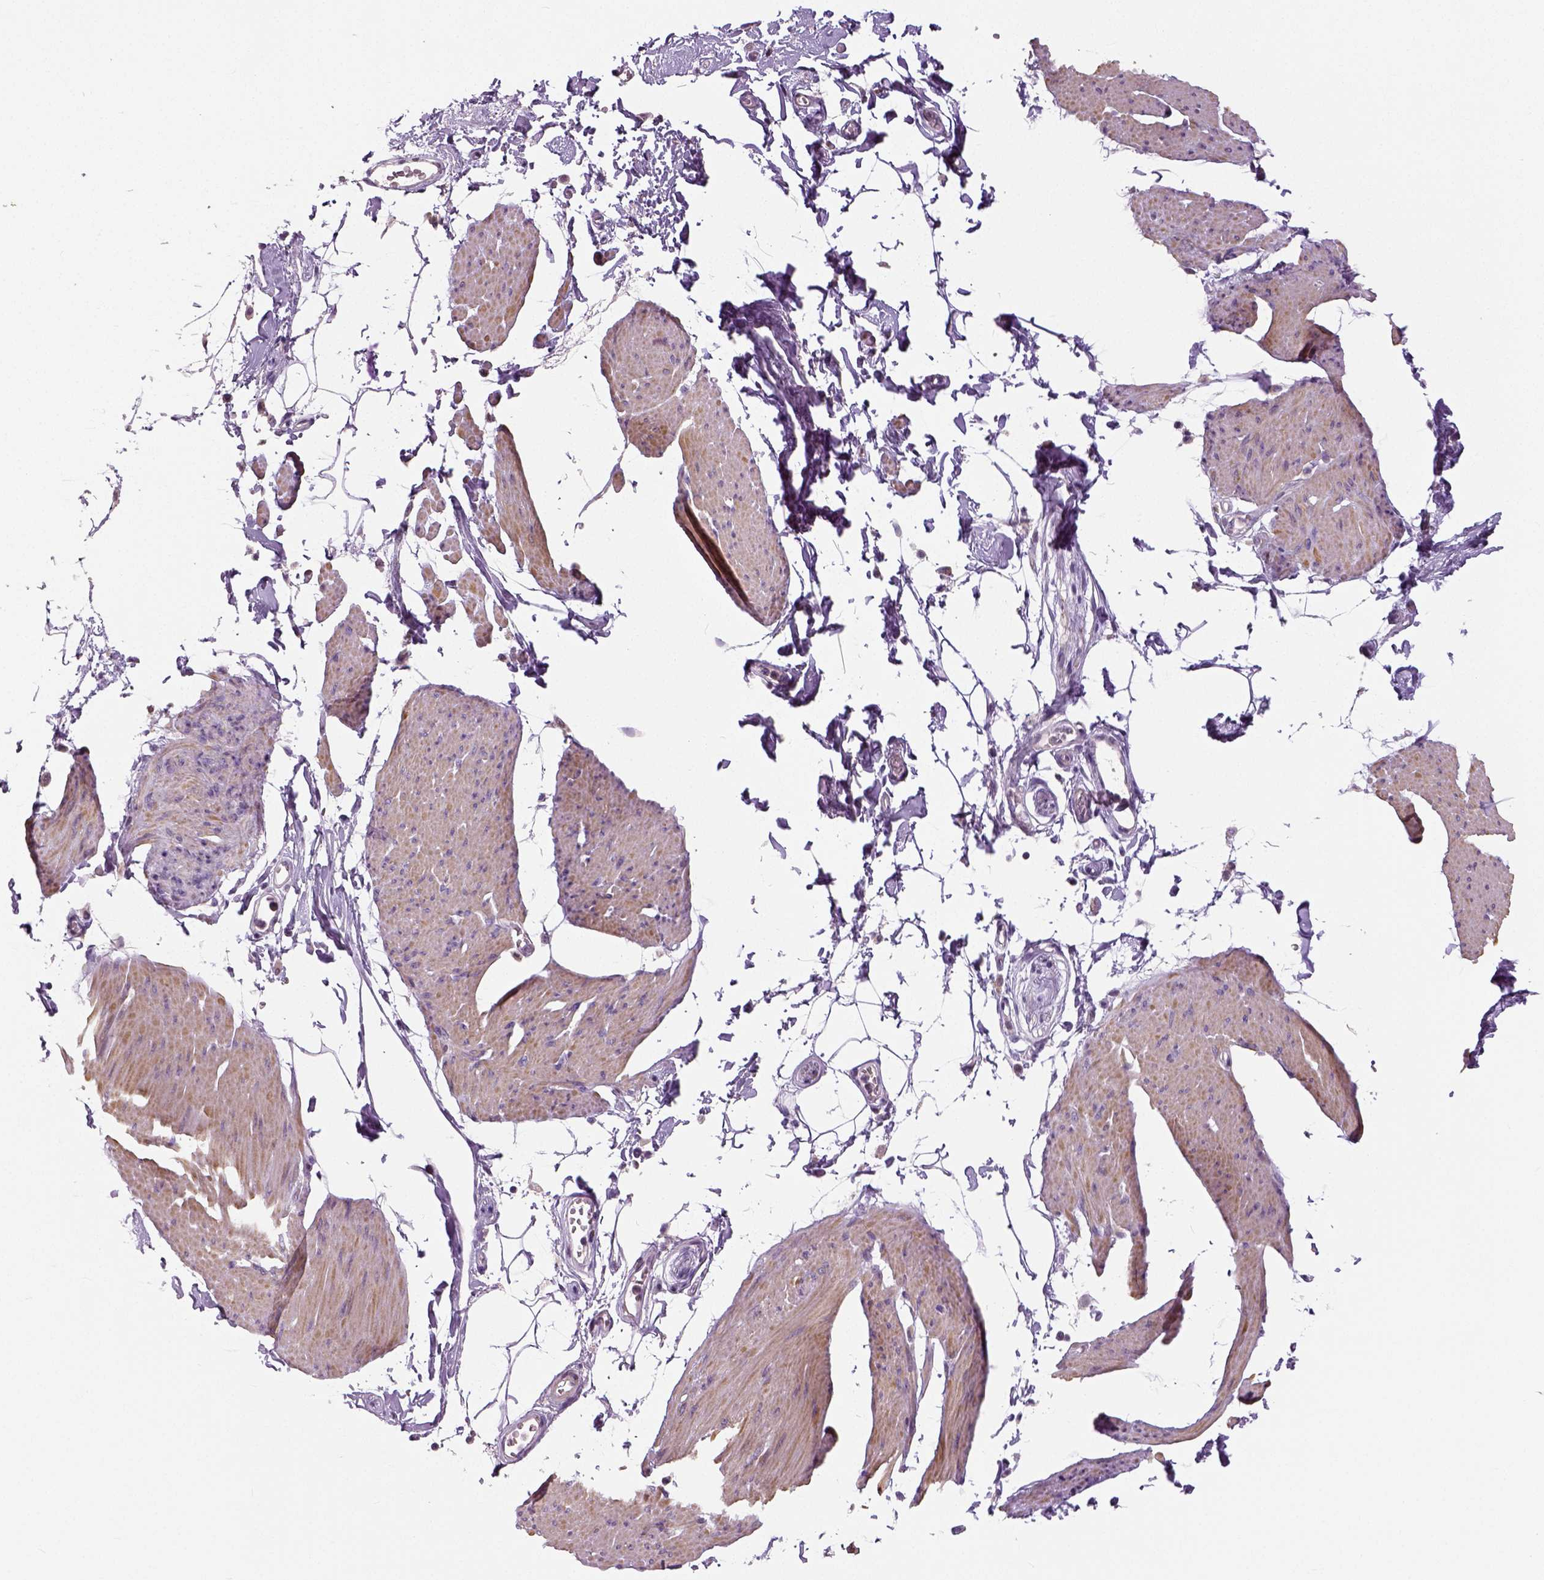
{"staining": {"intensity": "weak", "quantity": "25%-75%", "location": "cytoplasmic/membranous"}, "tissue": "smooth muscle", "cell_type": "Smooth muscle cells", "image_type": "normal", "snomed": [{"axis": "morphology", "description": "Normal tissue, NOS"}, {"axis": "topography", "description": "Adipose tissue"}, {"axis": "topography", "description": "Smooth muscle"}, {"axis": "topography", "description": "Peripheral nerve tissue"}], "caption": "DAB (3,3'-diaminobenzidine) immunohistochemical staining of normal human smooth muscle demonstrates weak cytoplasmic/membranous protein expression in approximately 25%-75% of smooth muscle cells. (DAB IHC, brown staining for protein, blue staining for nuclei).", "gene": "NECAB1", "patient": {"sex": "male", "age": 83}}